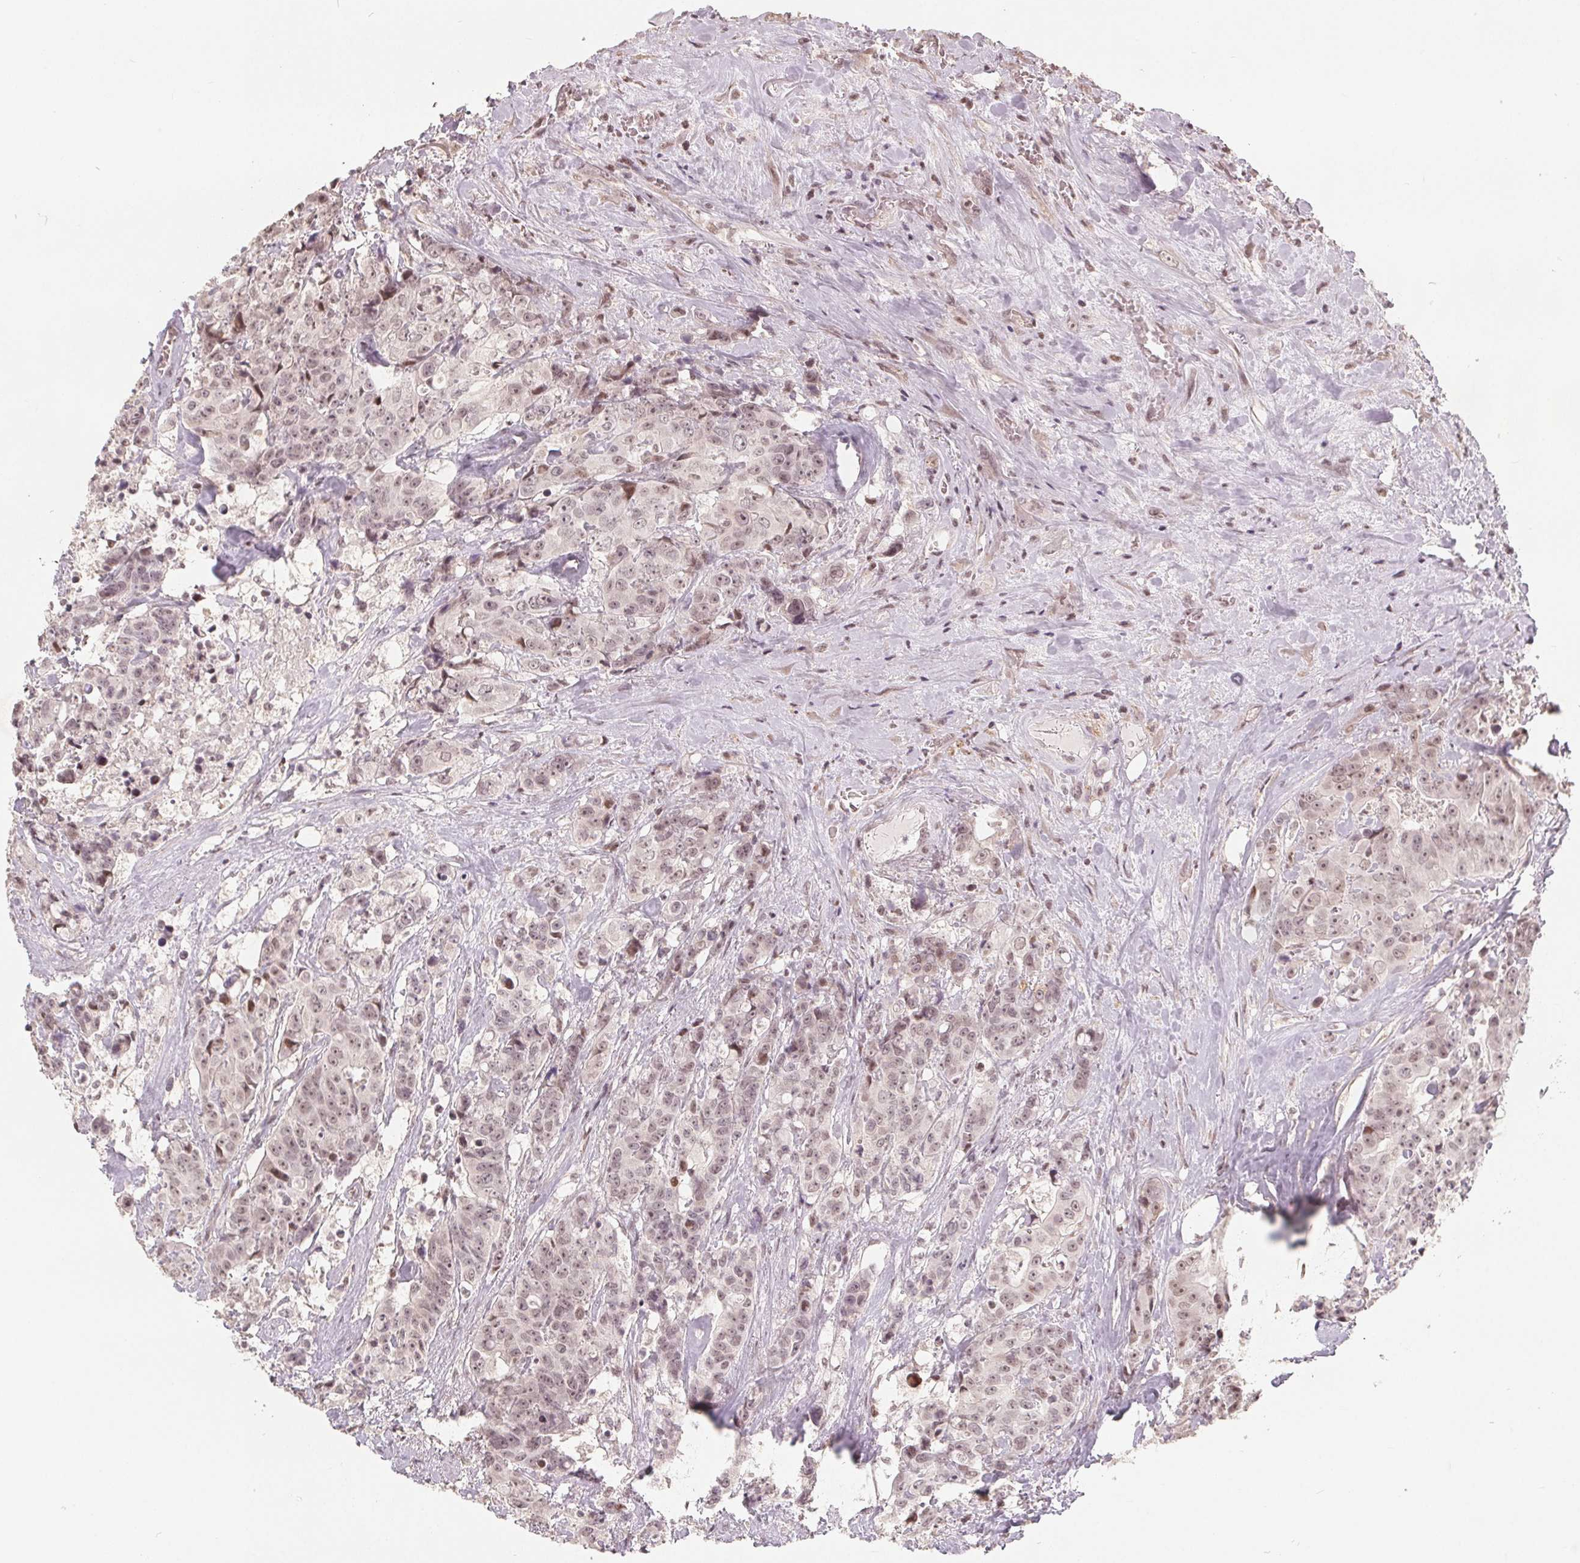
{"staining": {"intensity": "weak", "quantity": ">75%", "location": "nuclear"}, "tissue": "colorectal cancer", "cell_type": "Tumor cells", "image_type": "cancer", "snomed": [{"axis": "morphology", "description": "Adenocarcinoma, NOS"}, {"axis": "topography", "description": "Rectum"}], "caption": "Tumor cells reveal low levels of weak nuclear positivity in about >75% of cells in colorectal adenocarcinoma.", "gene": "CCDC138", "patient": {"sex": "female", "age": 62}}